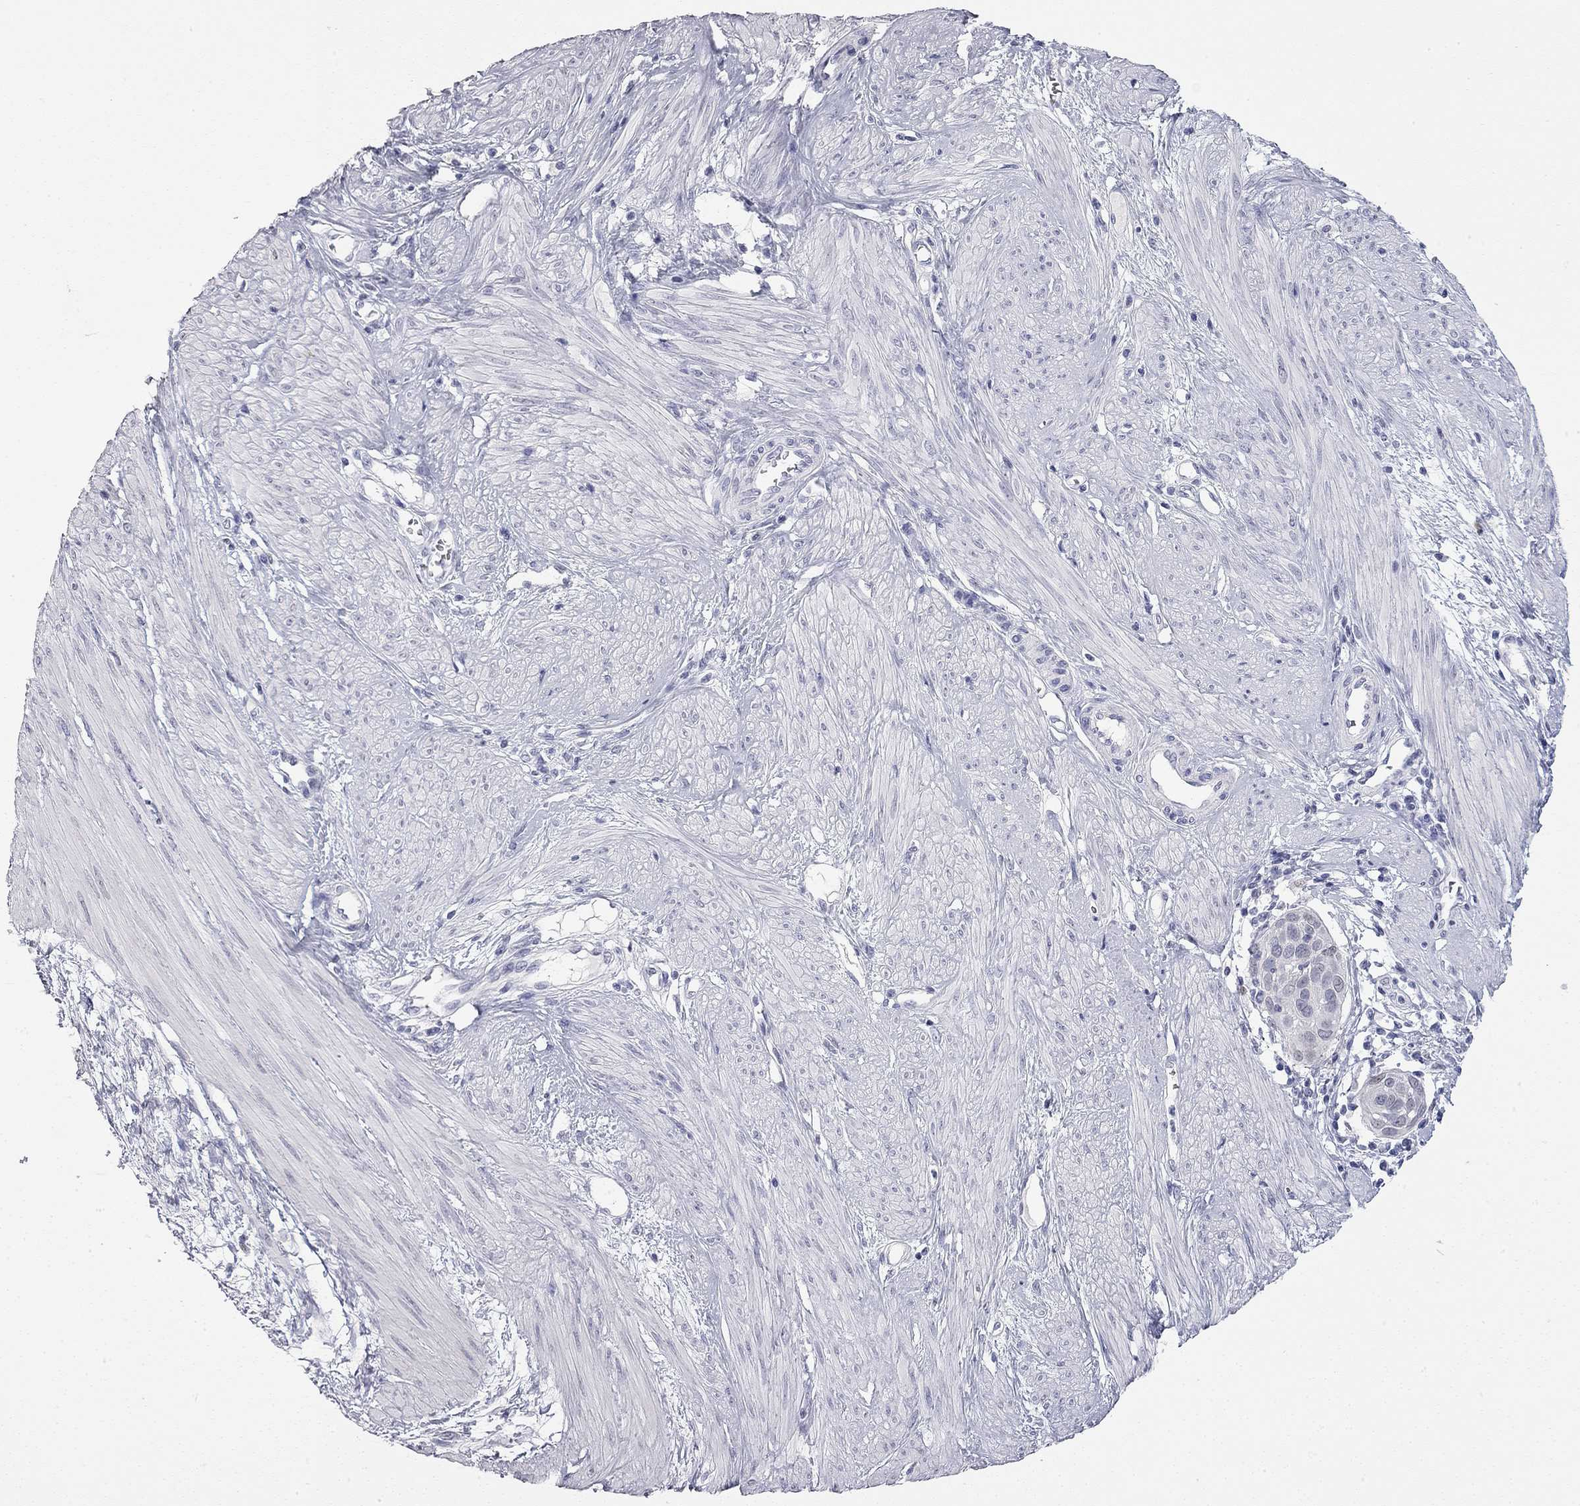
{"staining": {"intensity": "negative", "quantity": "none", "location": "none"}, "tissue": "cervical cancer", "cell_type": "Tumor cells", "image_type": "cancer", "snomed": [{"axis": "morphology", "description": "Squamous cell carcinoma, NOS"}, {"axis": "topography", "description": "Cervix"}], "caption": "This is an immunohistochemistry histopathology image of squamous cell carcinoma (cervical). There is no positivity in tumor cells.", "gene": "AK8", "patient": {"sex": "female", "age": 39}}